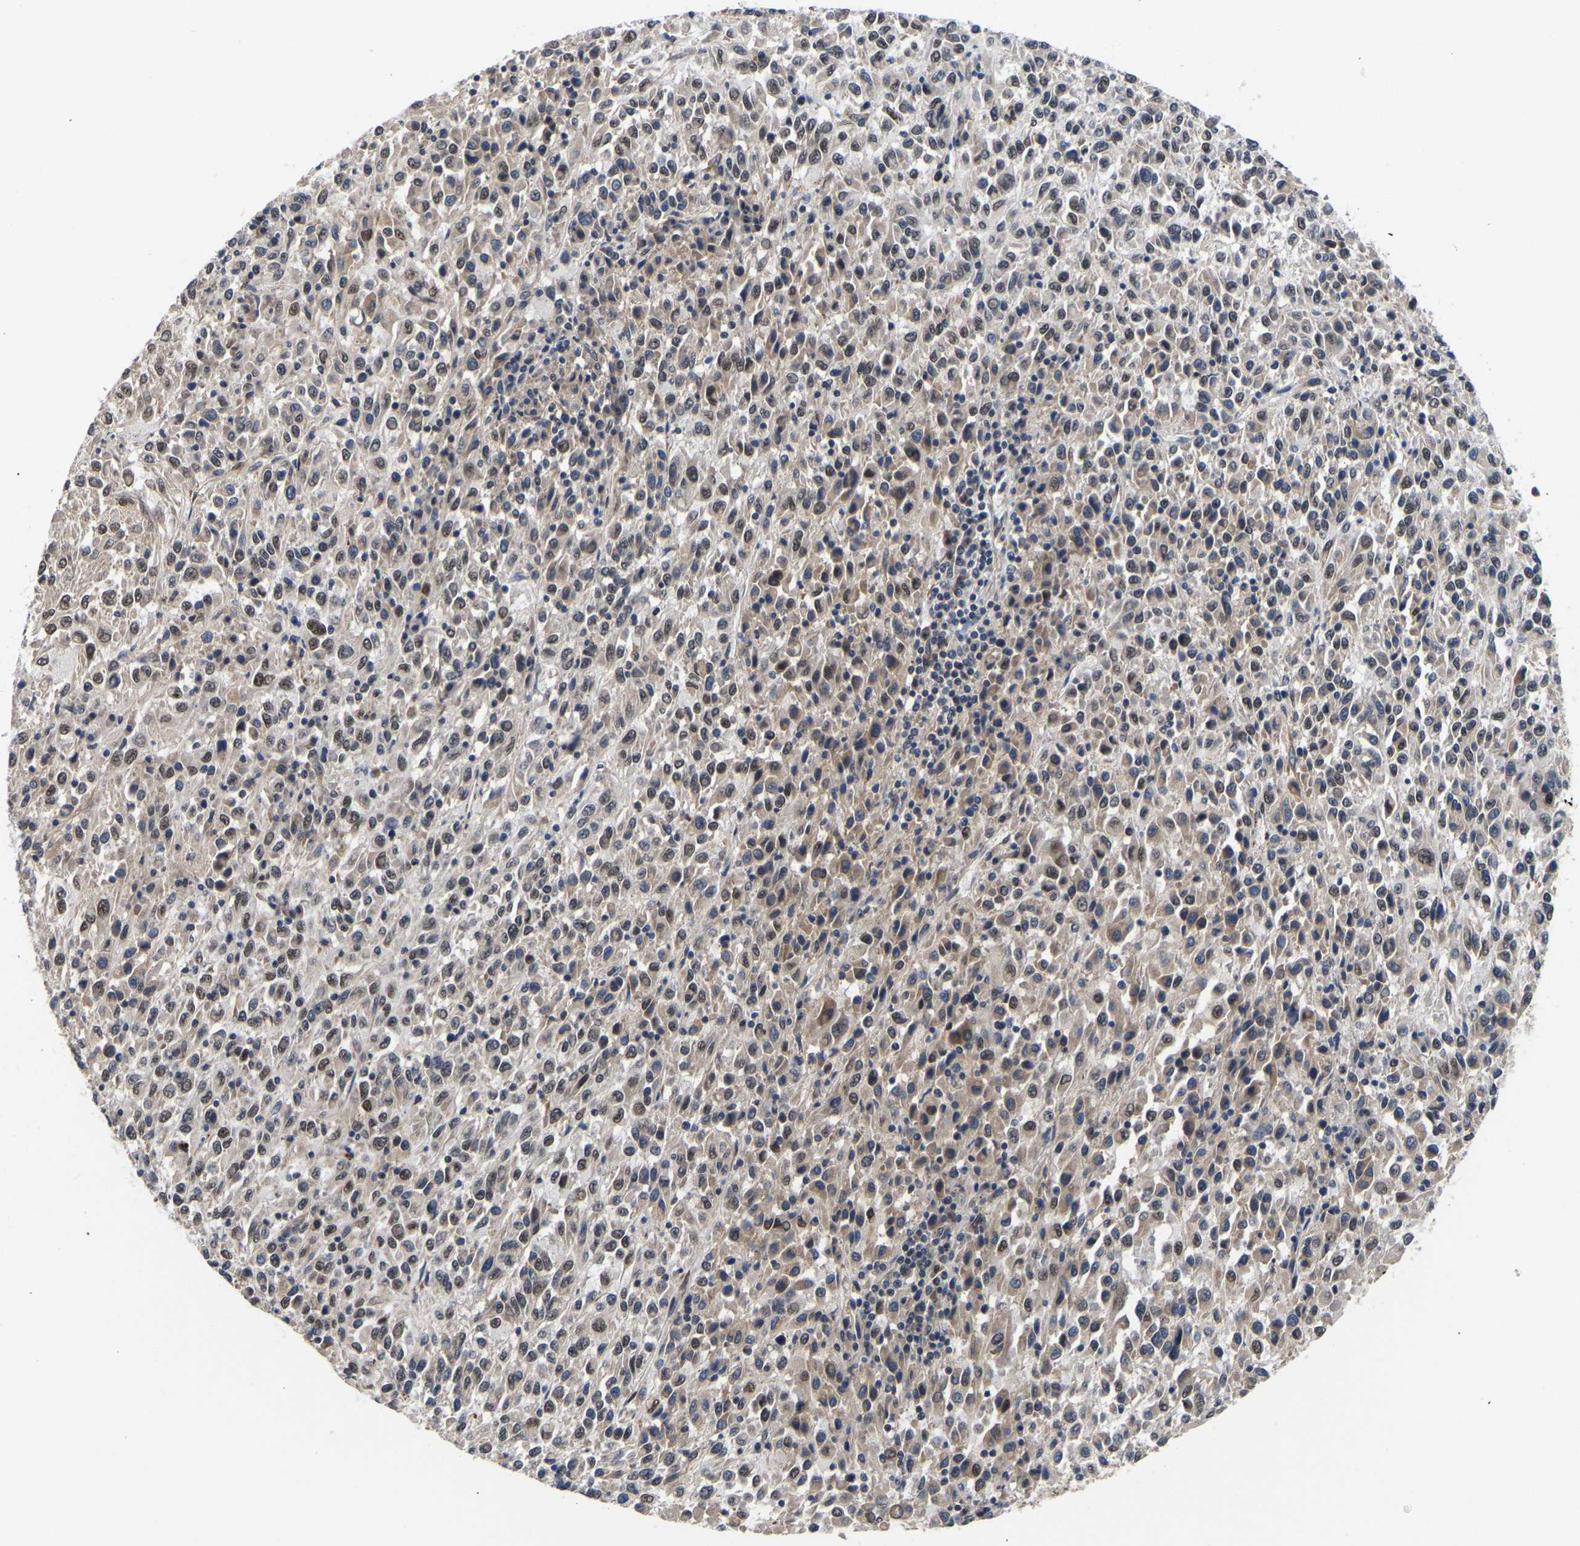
{"staining": {"intensity": "weak", "quantity": "25%-75%", "location": "nuclear"}, "tissue": "melanoma", "cell_type": "Tumor cells", "image_type": "cancer", "snomed": [{"axis": "morphology", "description": "Malignant melanoma, Metastatic site"}, {"axis": "topography", "description": "Lung"}], "caption": "Immunohistochemistry histopathology image of human malignant melanoma (metastatic site) stained for a protein (brown), which displays low levels of weak nuclear positivity in approximately 25%-75% of tumor cells.", "gene": "METTL16", "patient": {"sex": "male", "age": 64}}